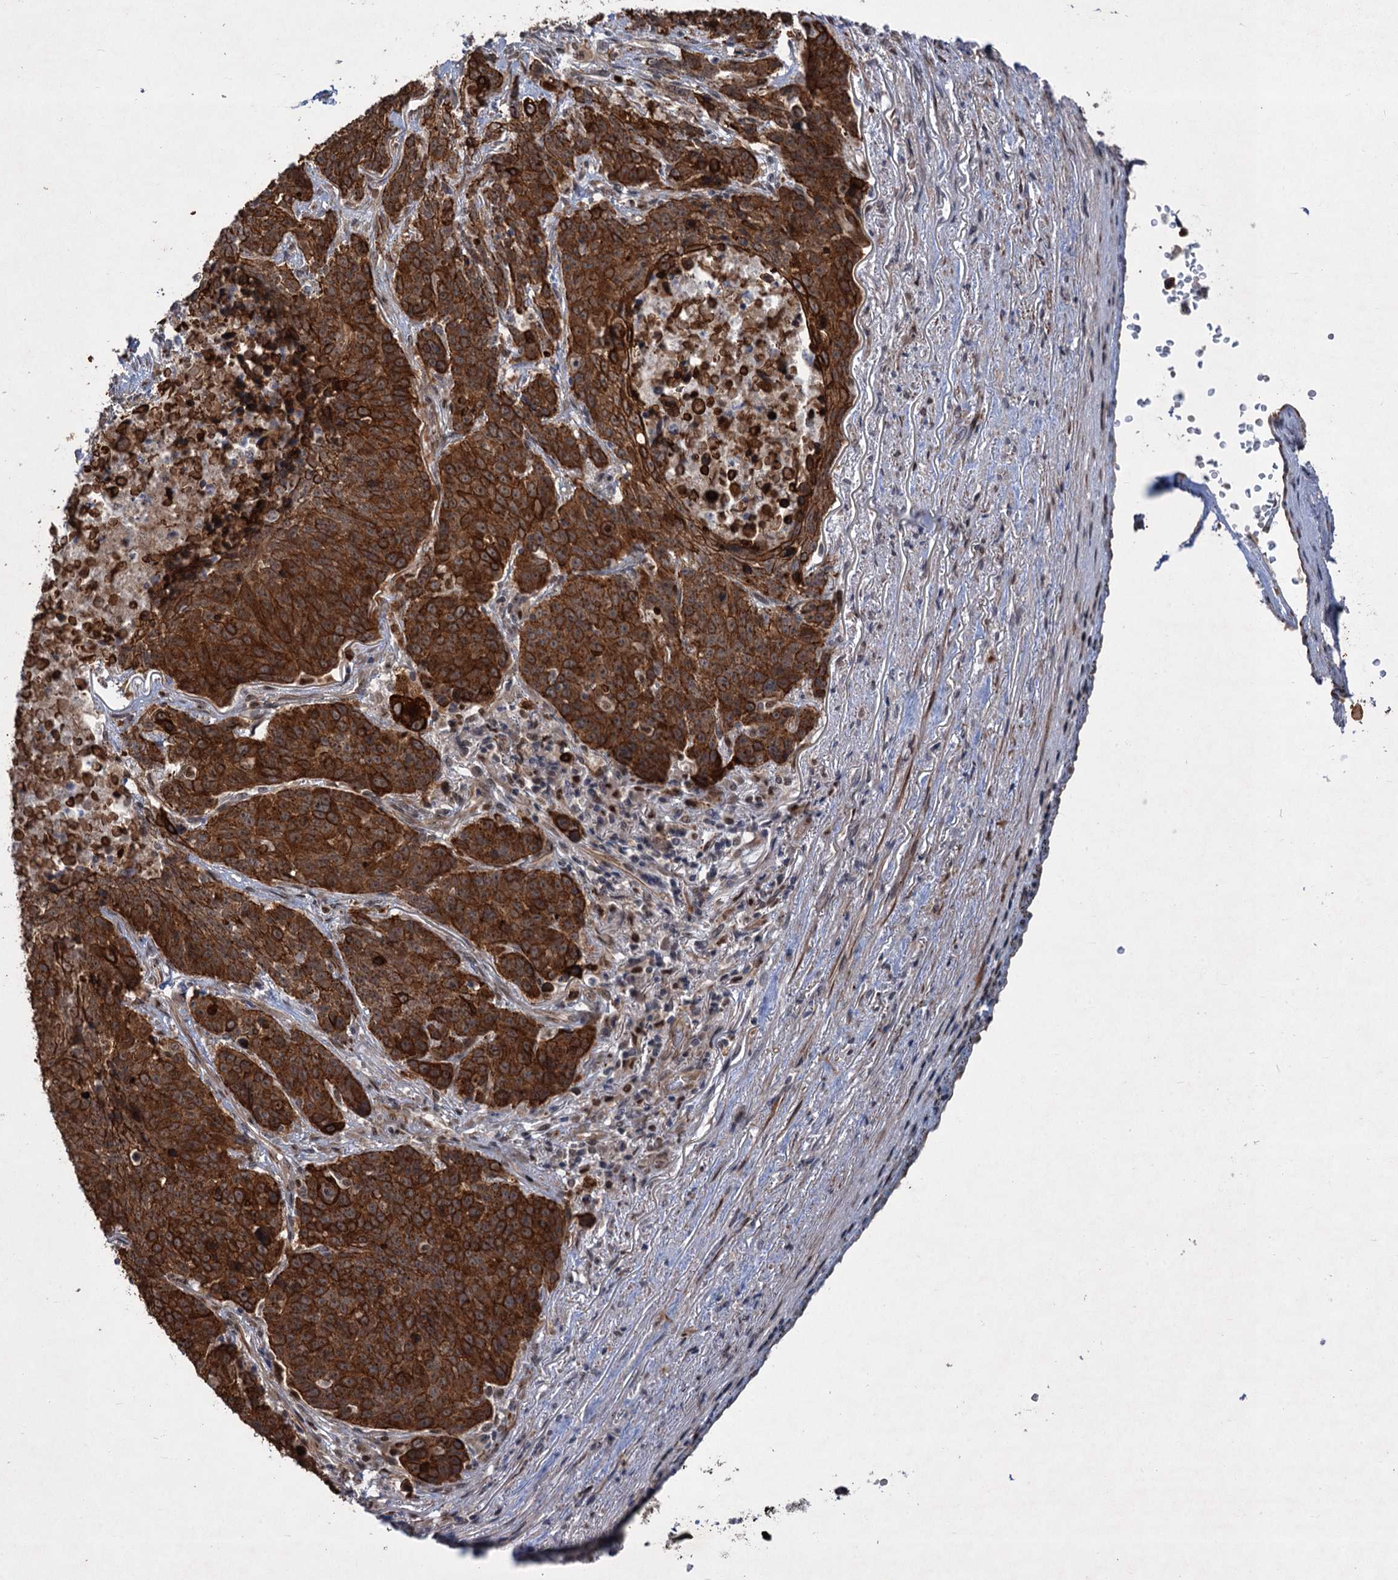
{"staining": {"intensity": "strong", "quantity": ">75%", "location": "cytoplasmic/membranous"}, "tissue": "lung cancer", "cell_type": "Tumor cells", "image_type": "cancer", "snomed": [{"axis": "morphology", "description": "Normal tissue, NOS"}, {"axis": "morphology", "description": "Squamous cell carcinoma, NOS"}, {"axis": "topography", "description": "Lymph node"}, {"axis": "topography", "description": "Lung"}], "caption": "Tumor cells show strong cytoplasmic/membranous staining in about >75% of cells in lung squamous cell carcinoma. (DAB (3,3'-diaminobenzidine) IHC with brightfield microscopy, high magnification).", "gene": "TTC31", "patient": {"sex": "male", "age": 66}}